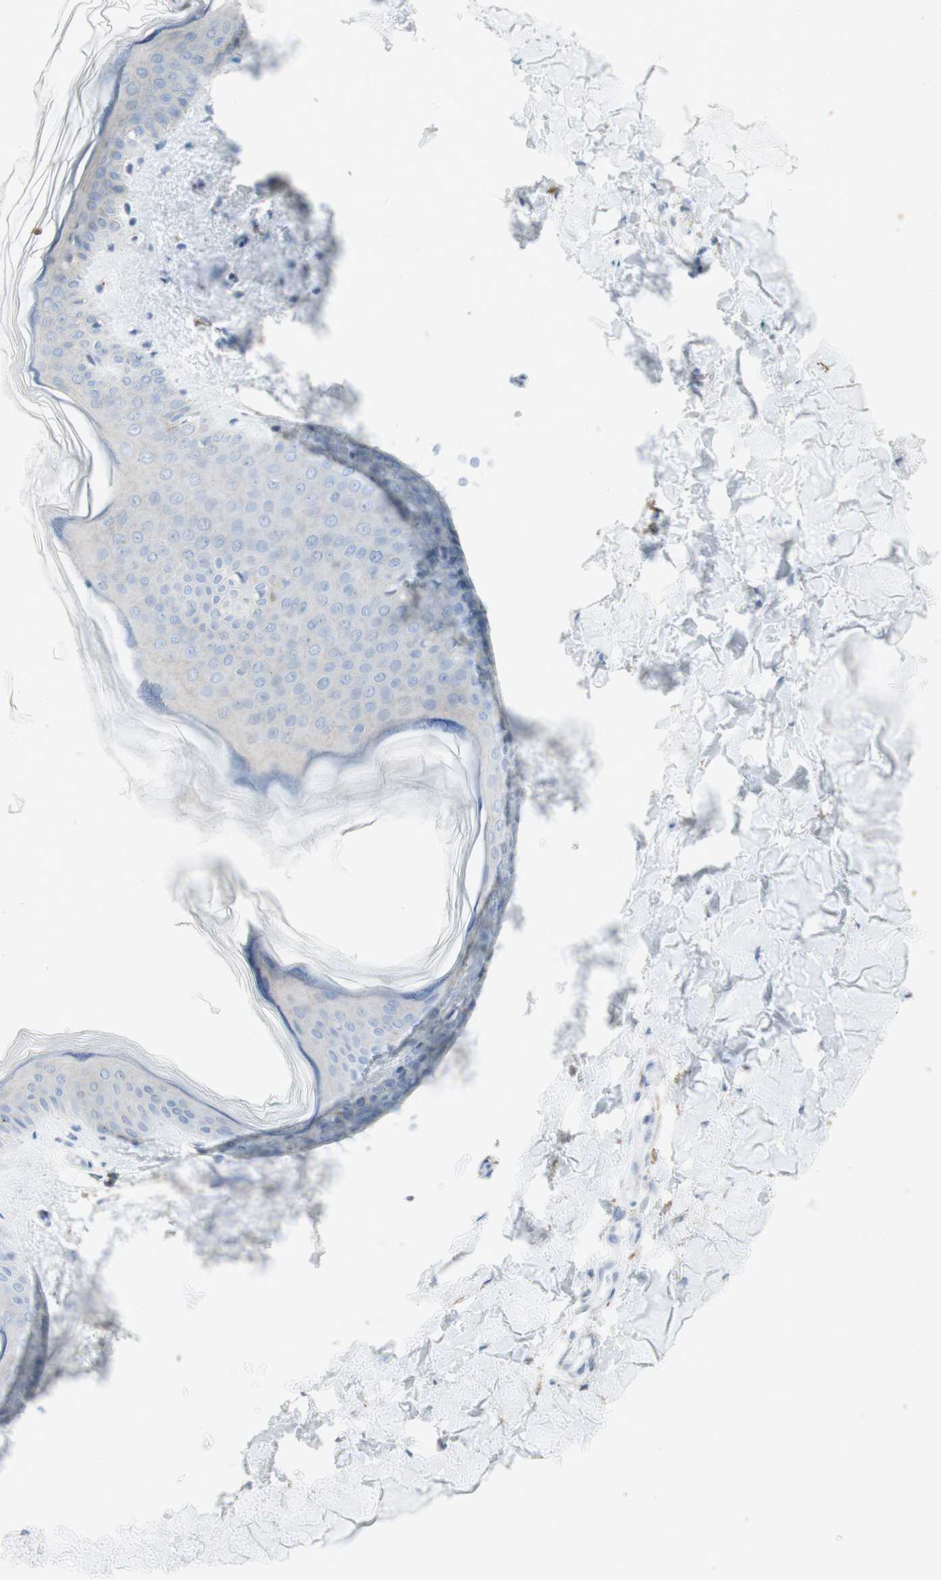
{"staining": {"intensity": "negative", "quantity": "none", "location": "none"}, "tissue": "skin", "cell_type": "Fibroblasts", "image_type": "normal", "snomed": [{"axis": "morphology", "description": "Normal tissue, NOS"}, {"axis": "topography", "description": "Skin"}], "caption": "A histopathology image of skin stained for a protein shows no brown staining in fibroblasts.", "gene": "ART3", "patient": {"sex": "female", "age": 41}}